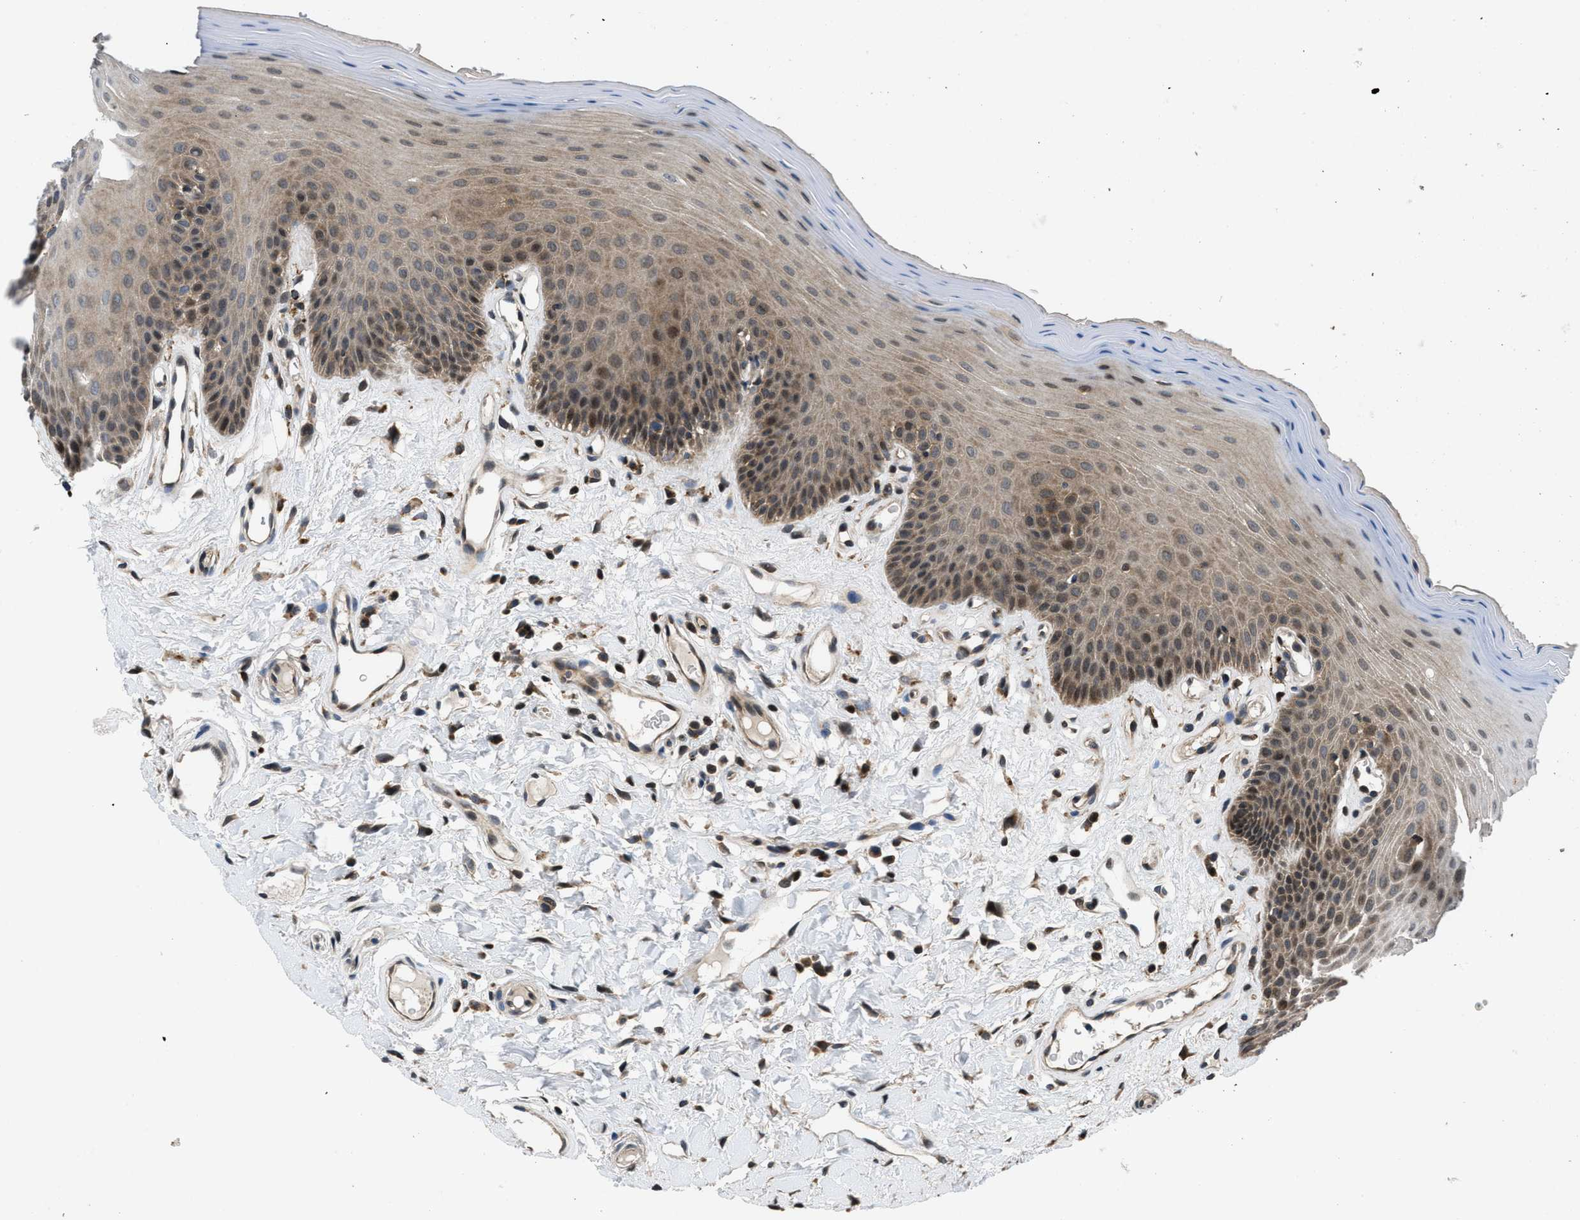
{"staining": {"intensity": "weak", "quantity": ">75%", "location": "cytoplasmic/membranous"}, "tissue": "oral mucosa", "cell_type": "Squamous epithelial cells", "image_type": "normal", "snomed": [{"axis": "morphology", "description": "Normal tissue, NOS"}, {"axis": "morphology", "description": "Squamous cell carcinoma, NOS"}, {"axis": "topography", "description": "Skeletal muscle"}, {"axis": "topography", "description": "Adipose tissue"}, {"axis": "topography", "description": "Vascular tissue"}, {"axis": "topography", "description": "Oral tissue"}, {"axis": "topography", "description": "Peripheral nerve tissue"}, {"axis": "topography", "description": "Head-Neck"}], "caption": "Oral mucosa was stained to show a protein in brown. There is low levels of weak cytoplasmic/membranous expression in approximately >75% of squamous epithelial cells. The protein is stained brown, and the nuclei are stained in blue (DAB (3,3'-diaminobenzidine) IHC with brightfield microscopy, high magnification).", "gene": "CTBS", "patient": {"sex": "male", "age": 71}}